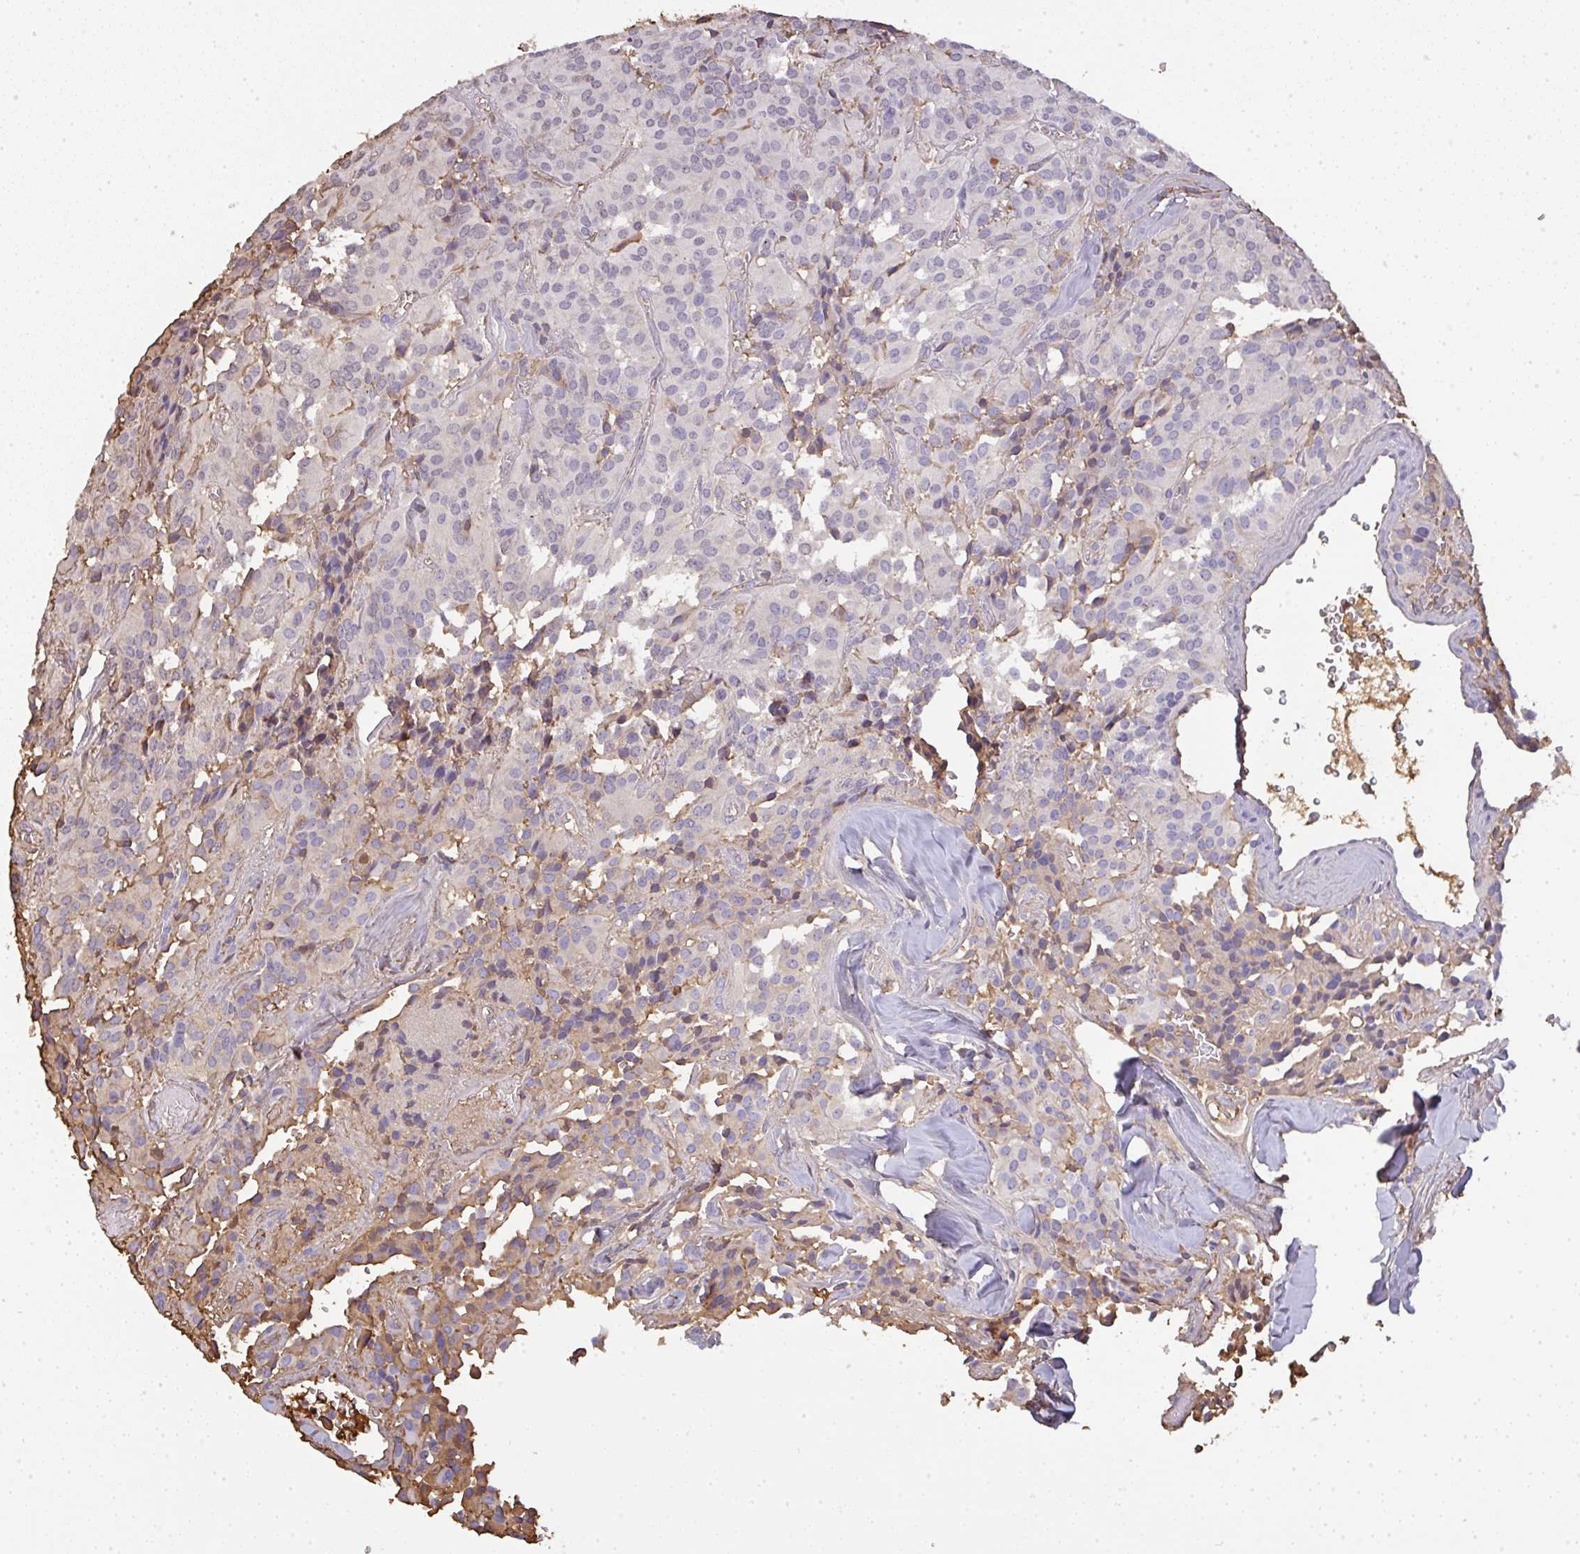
{"staining": {"intensity": "weak", "quantity": "25%-75%", "location": "nuclear"}, "tissue": "glioma", "cell_type": "Tumor cells", "image_type": "cancer", "snomed": [{"axis": "morphology", "description": "Glioma, malignant, Low grade"}, {"axis": "topography", "description": "Brain"}], "caption": "Weak nuclear protein expression is present in approximately 25%-75% of tumor cells in low-grade glioma (malignant).", "gene": "SMYD5", "patient": {"sex": "male", "age": 42}}